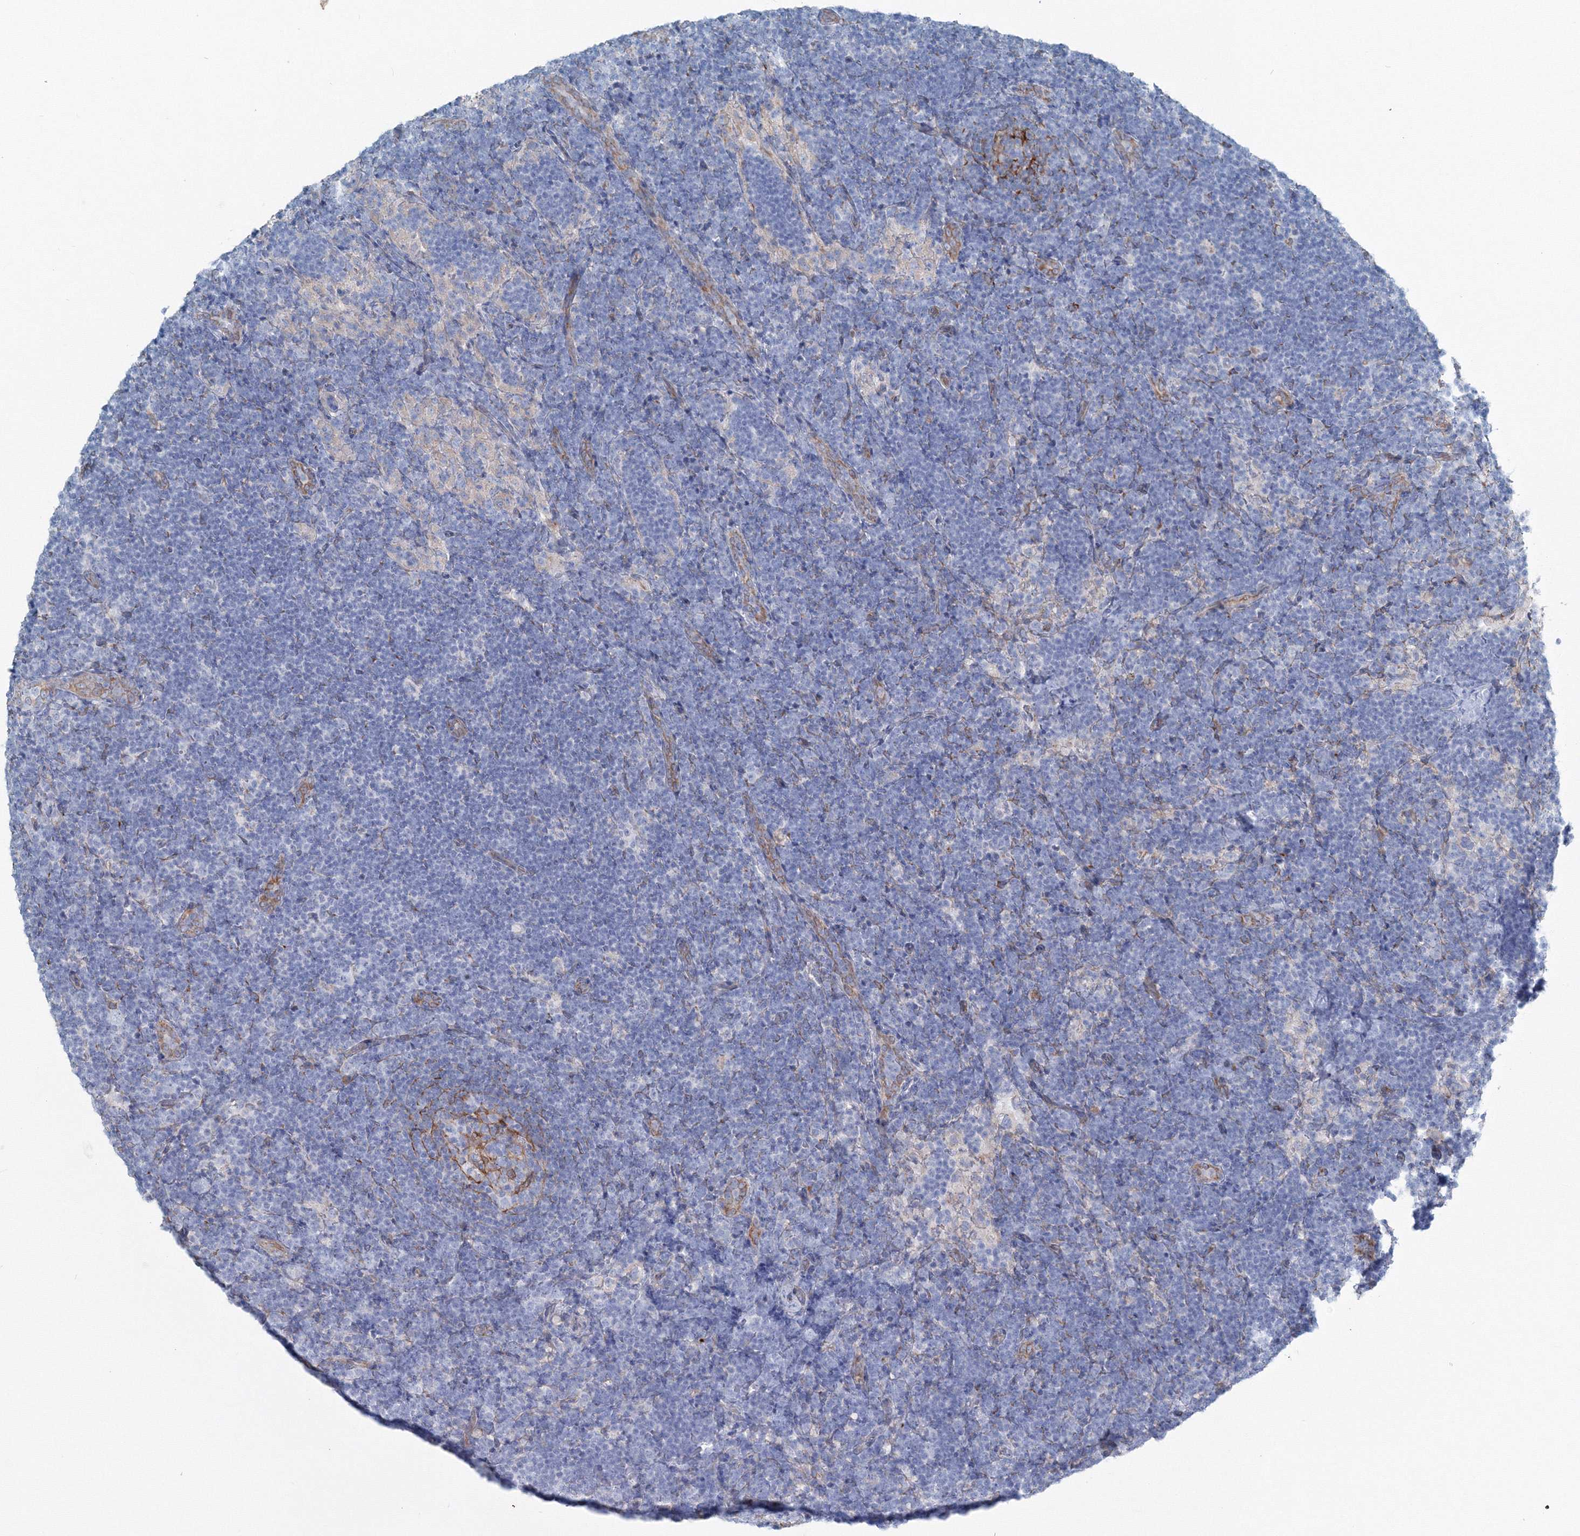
{"staining": {"intensity": "negative", "quantity": "none", "location": "none"}, "tissue": "lymph node", "cell_type": "Germinal center cells", "image_type": "normal", "snomed": [{"axis": "morphology", "description": "Normal tissue, NOS"}, {"axis": "topography", "description": "Lymph node"}], "caption": "Protein analysis of unremarkable lymph node shows no significant expression in germinal center cells.", "gene": "ENSG00000285283", "patient": {"sex": "female", "age": 22}}